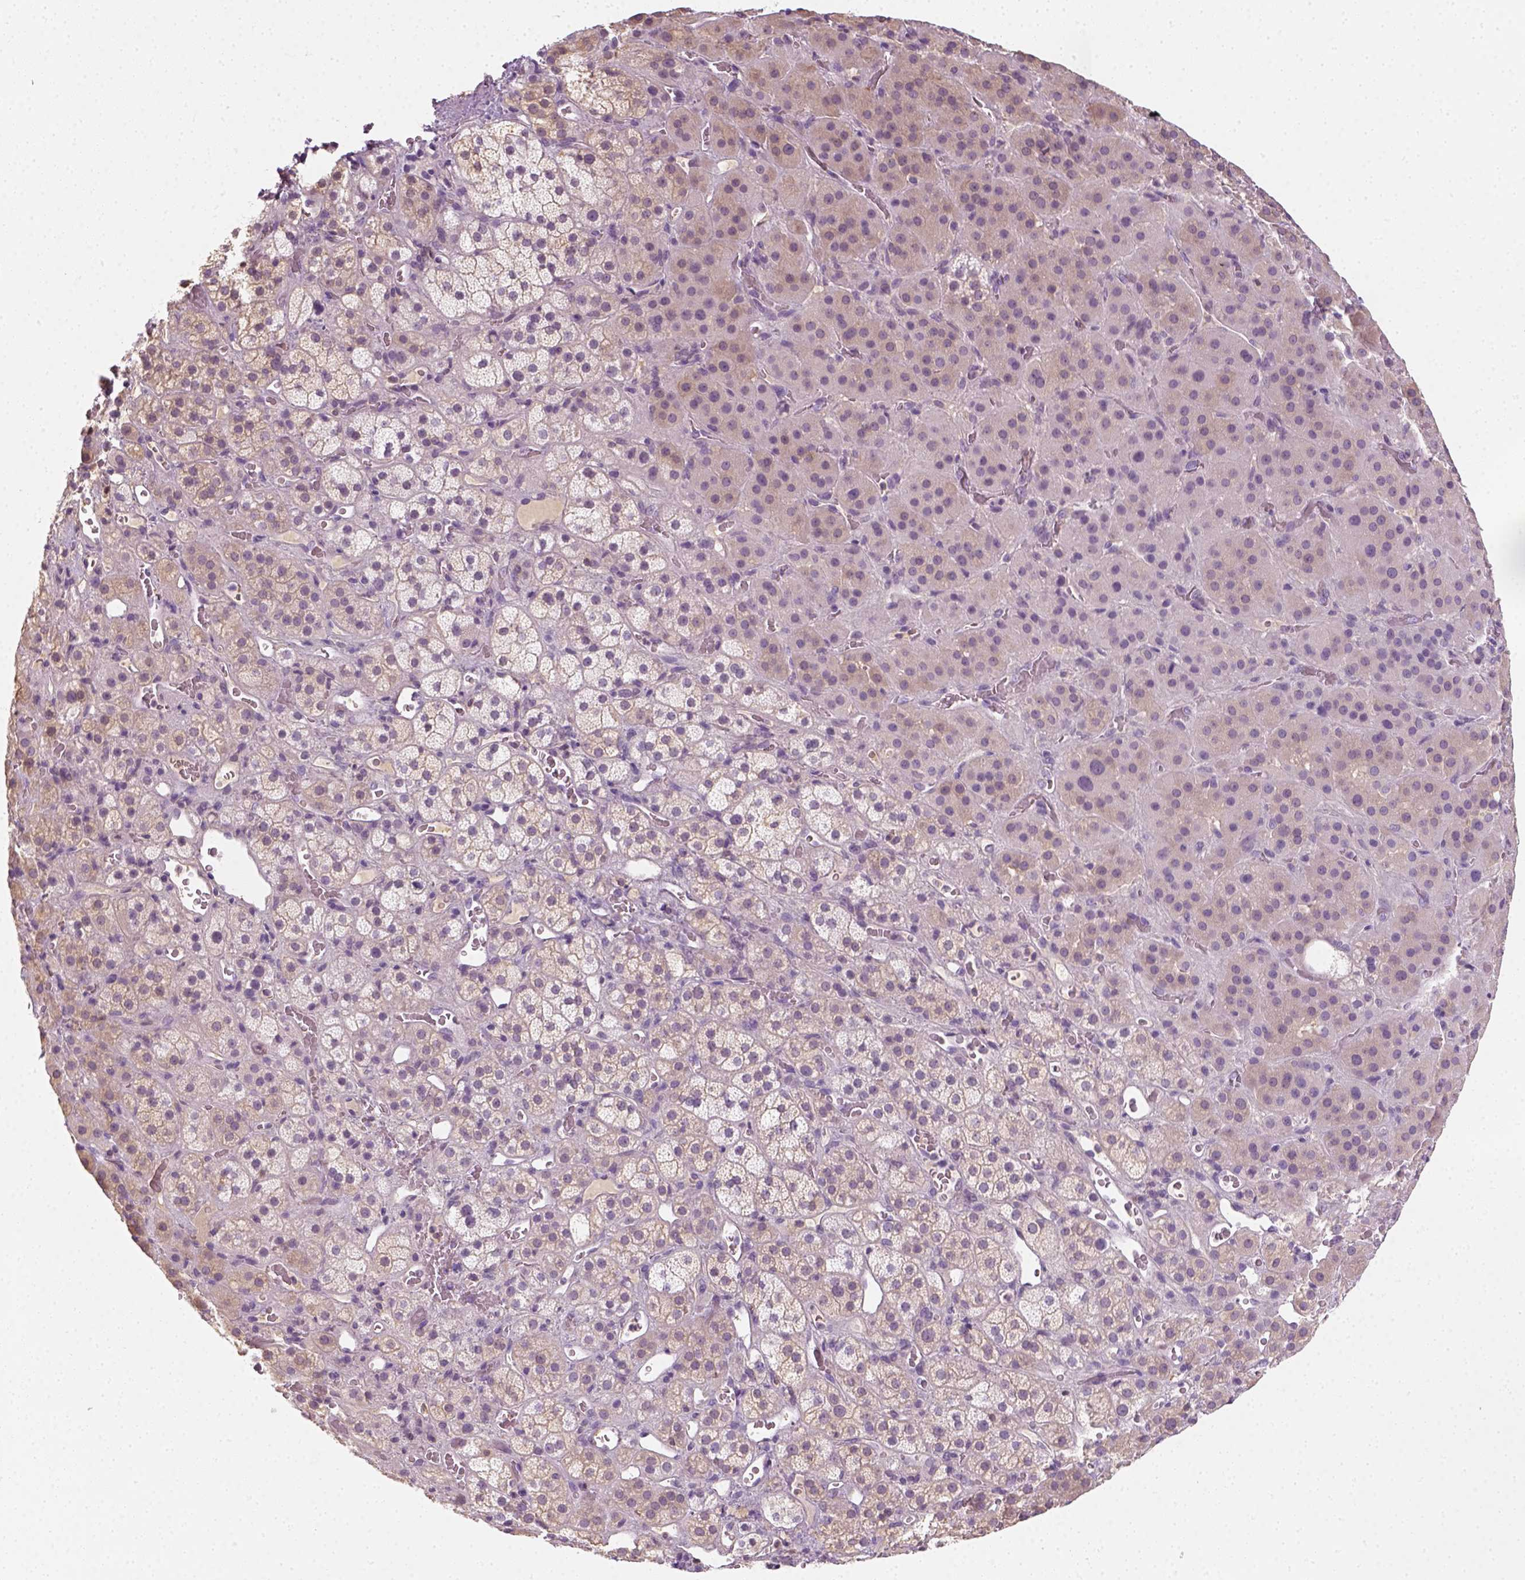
{"staining": {"intensity": "negative", "quantity": "none", "location": "none"}, "tissue": "adrenal gland", "cell_type": "Glandular cells", "image_type": "normal", "snomed": [{"axis": "morphology", "description": "Normal tissue, NOS"}, {"axis": "topography", "description": "Adrenal gland"}], "caption": "Immunohistochemical staining of normal adrenal gland displays no significant positivity in glandular cells.", "gene": "EPHB1", "patient": {"sex": "male", "age": 57}}